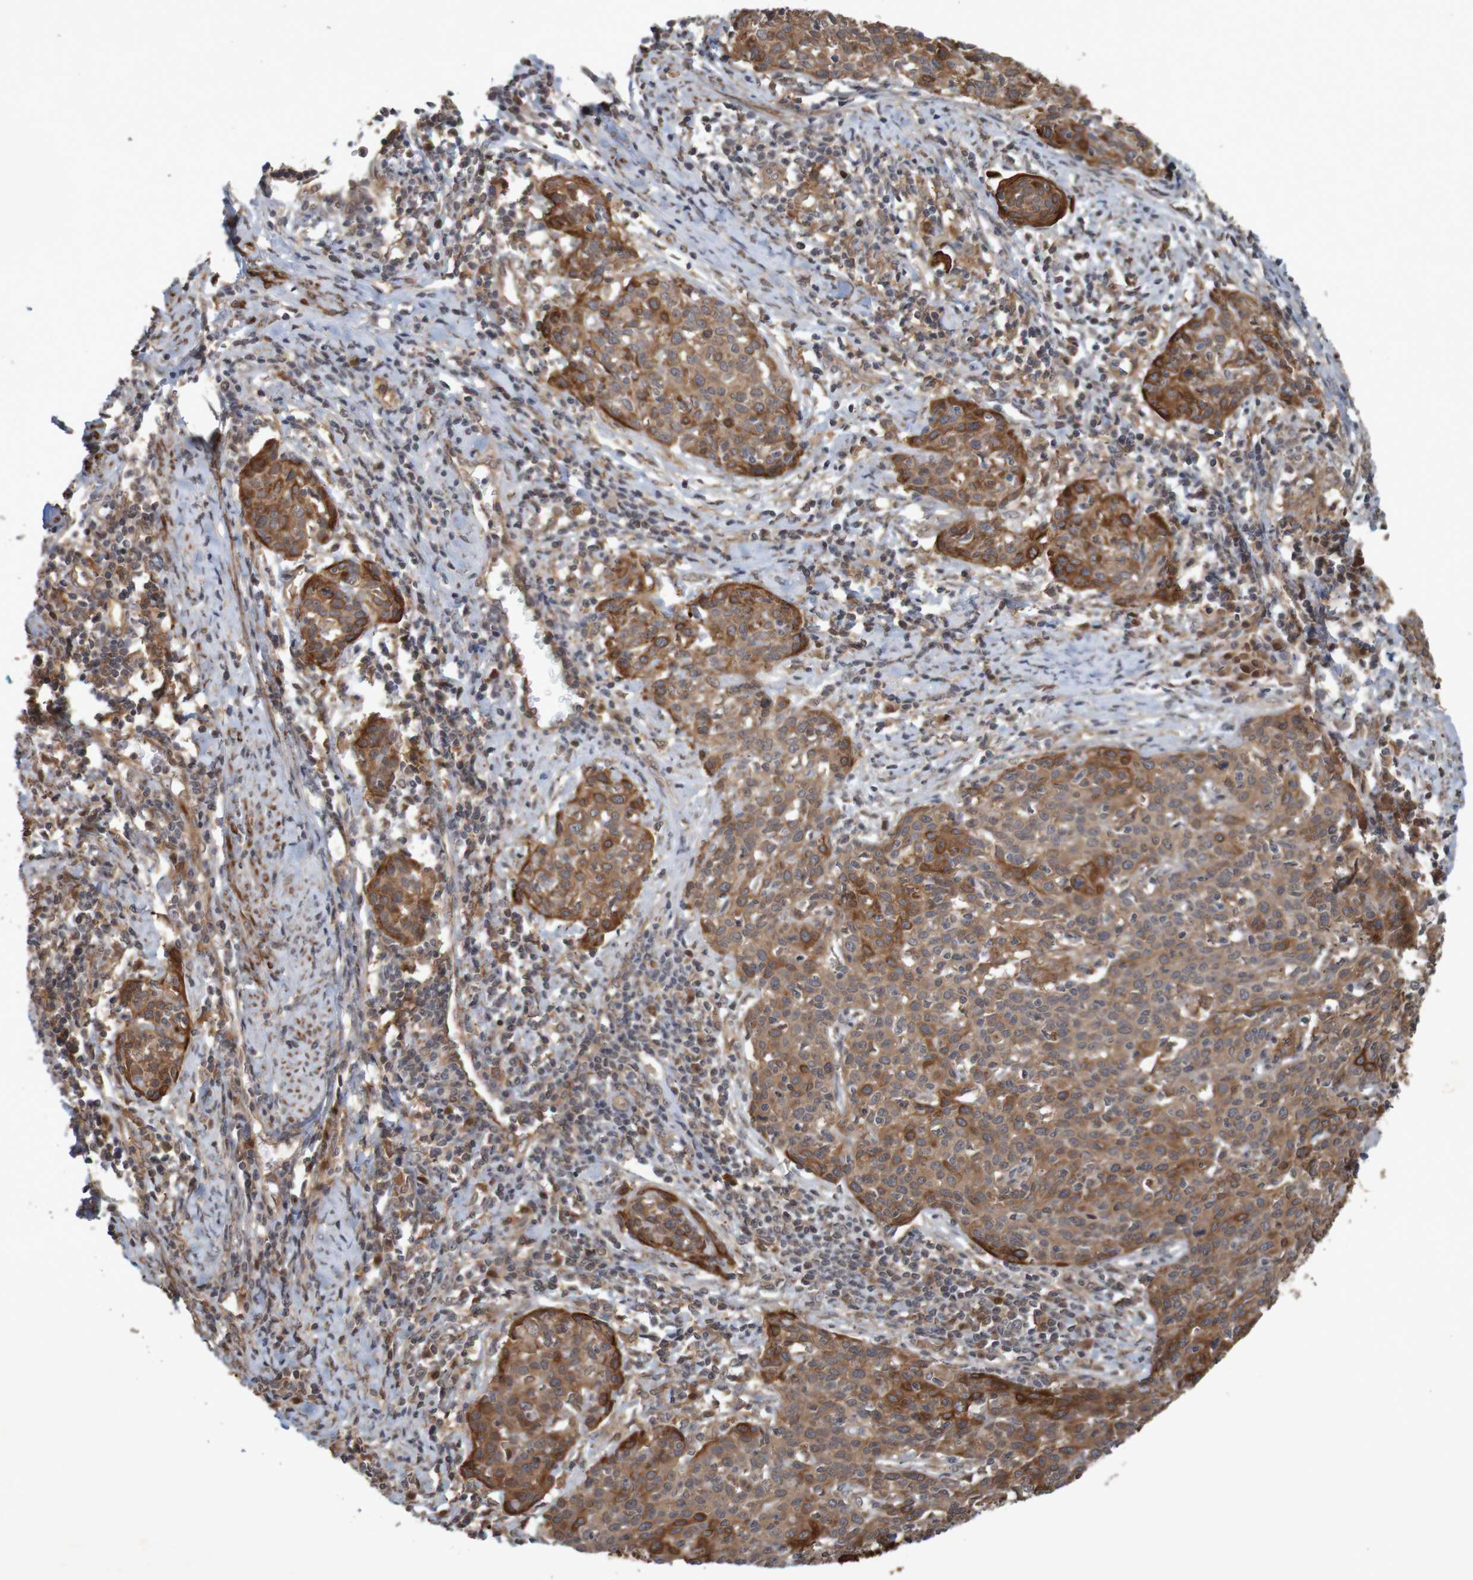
{"staining": {"intensity": "strong", "quantity": ">75%", "location": "cytoplasmic/membranous"}, "tissue": "cervical cancer", "cell_type": "Tumor cells", "image_type": "cancer", "snomed": [{"axis": "morphology", "description": "Squamous cell carcinoma, NOS"}, {"axis": "topography", "description": "Cervix"}], "caption": "The image demonstrates staining of squamous cell carcinoma (cervical), revealing strong cytoplasmic/membranous protein staining (brown color) within tumor cells.", "gene": "ARHGEF11", "patient": {"sex": "female", "age": 38}}